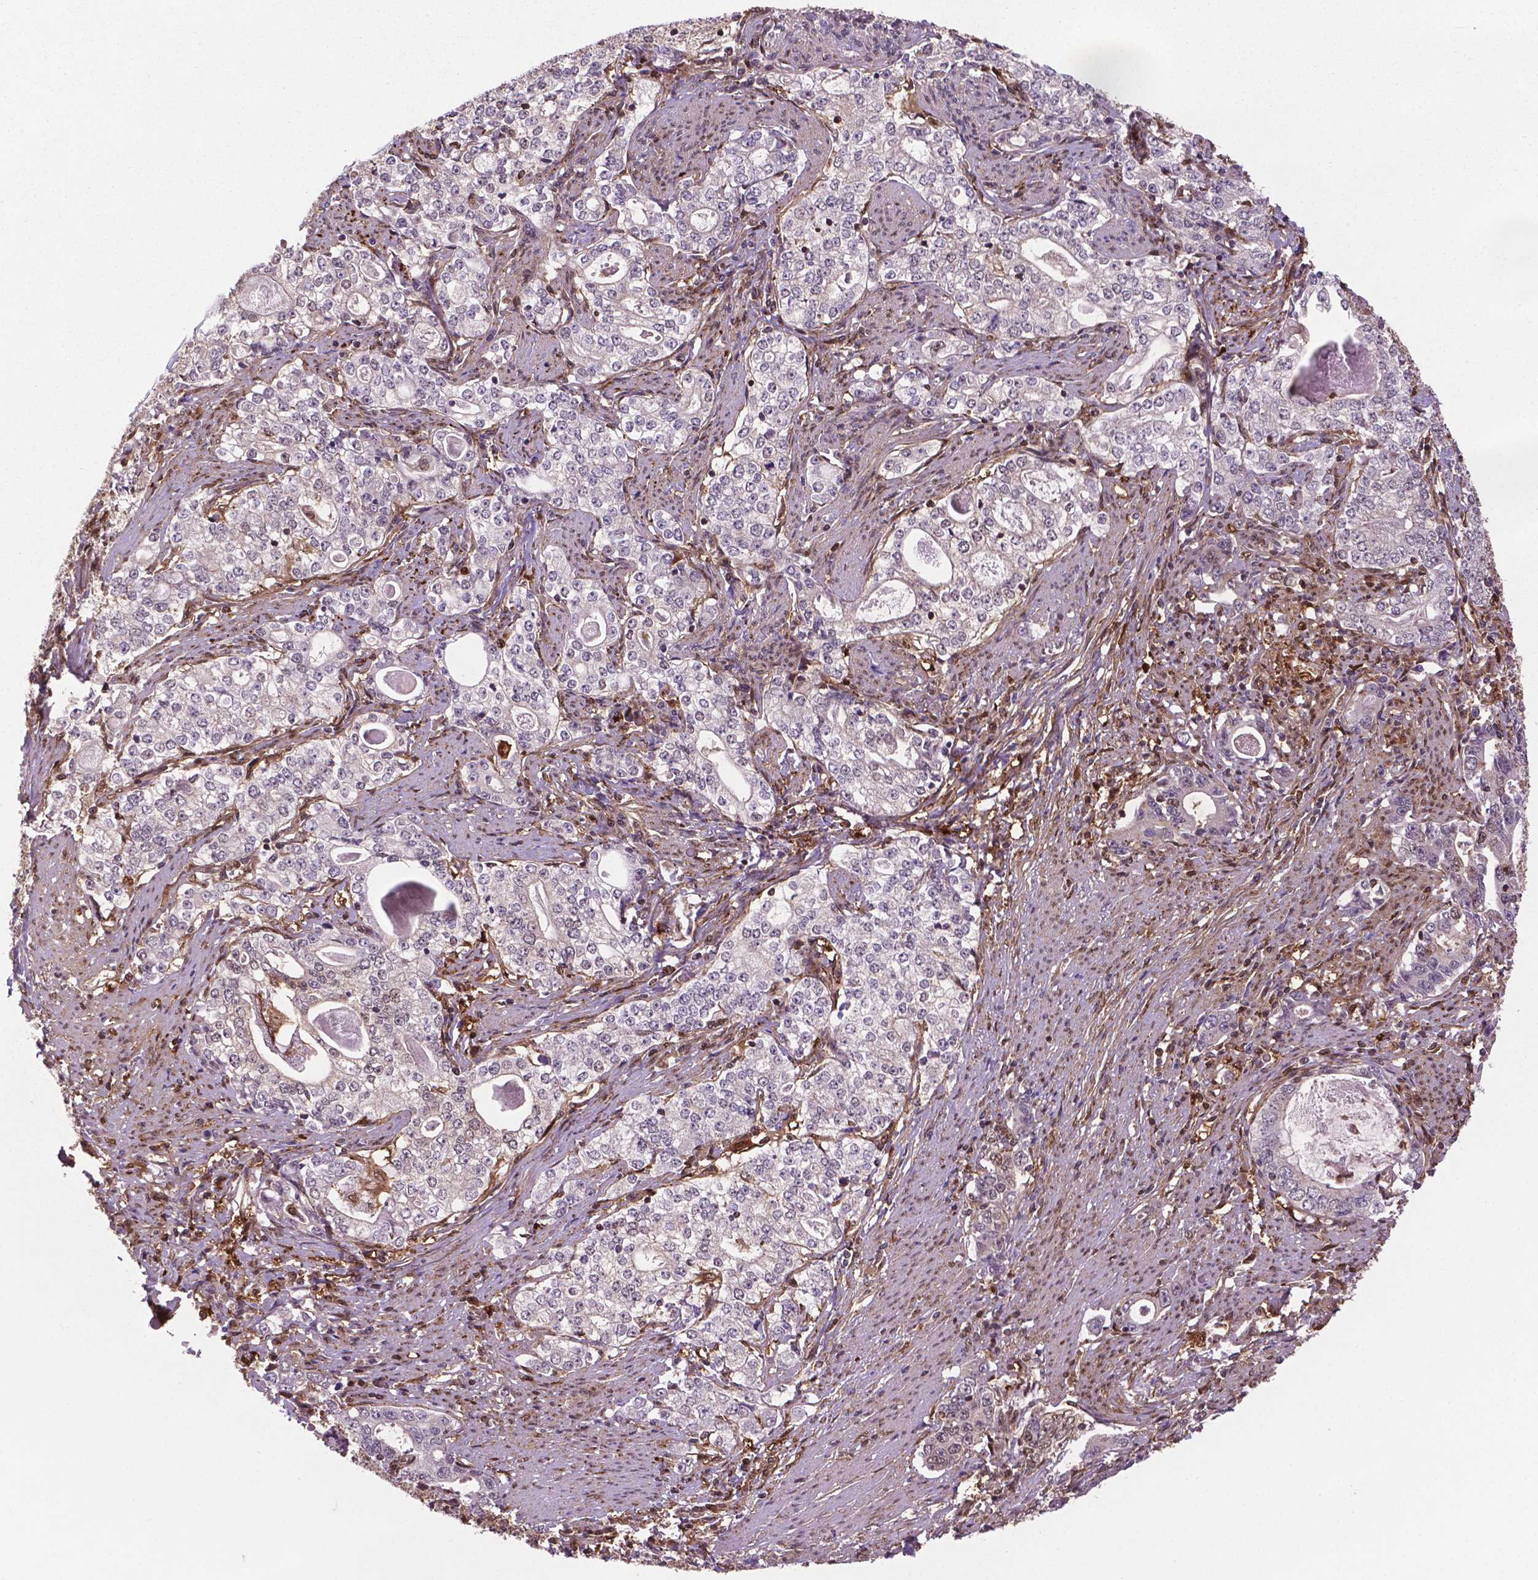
{"staining": {"intensity": "negative", "quantity": "none", "location": "none"}, "tissue": "stomach cancer", "cell_type": "Tumor cells", "image_type": "cancer", "snomed": [{"axis": "morphology", "description": "Adenocarcinoma, NOS"}, {"axis": "topography", "description": "Stomach, lower"}], "caption": "This is an immunohistochemistry (IHC) image of stomach cancer (adenocarcinoma). There is no expression in tumor cells.", "gene": "PLIN3", "patient": {"sex": "female", "age": 72}}